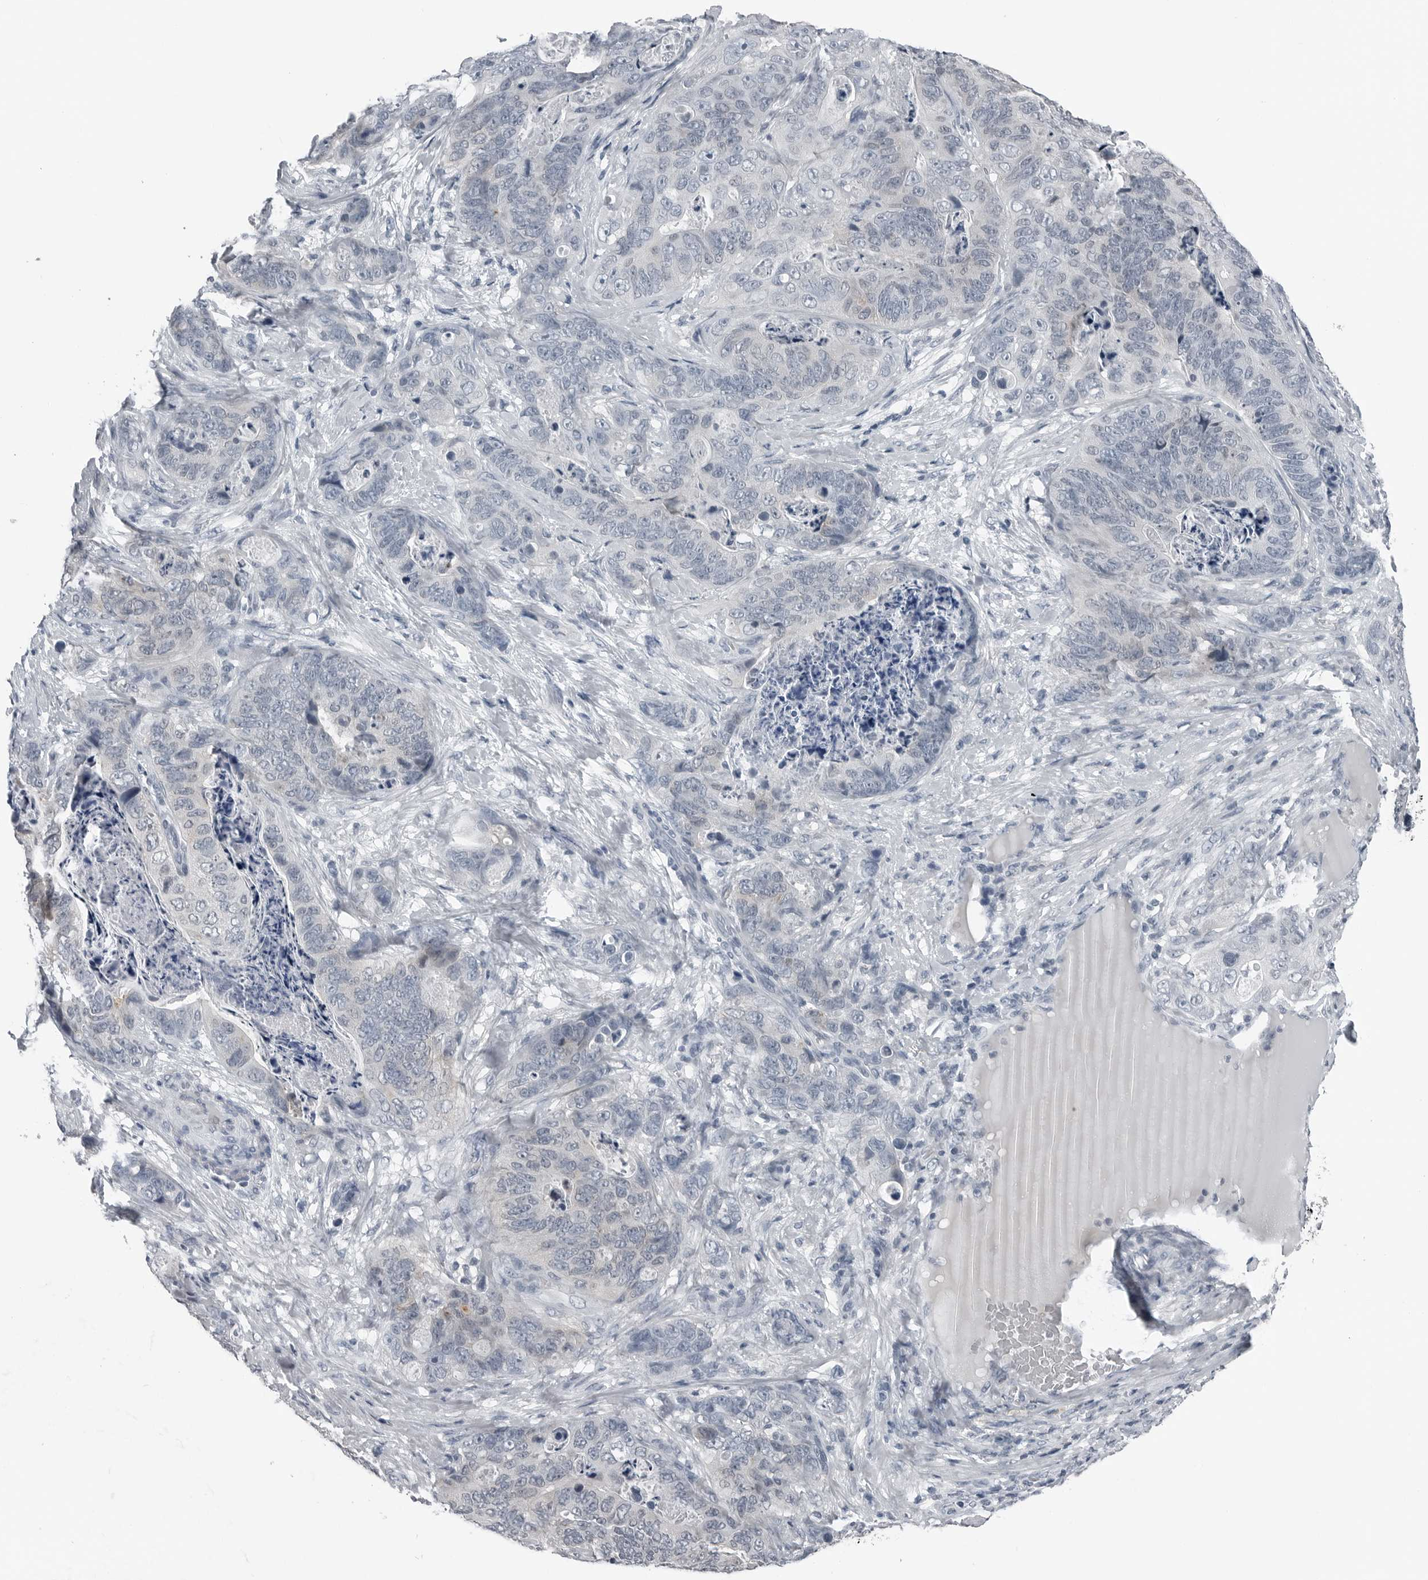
{"staining": {"intensity": "negative", "quantity": "none", "location": "none"}, "tissue": "stomach cancer", "cell_type": "Tumor cells", "image_type": "cancer", "snomed": [{"axis": "morphology", "description": "Normal tissue, NOS"}, {"axis": "morphology", "description": "Adenocarcinoma, NOS"}, {"axis": "topography", "description": "Stomach"}], "caption": "High power microscopy micrograph of an immunohistochemistry photomicrograph of stomach cancer (adenocarcinoma), revealing no significant expression in tumor cells.", "gene": "SPINK1", "patient": {"sex": "female", "age": 89}}